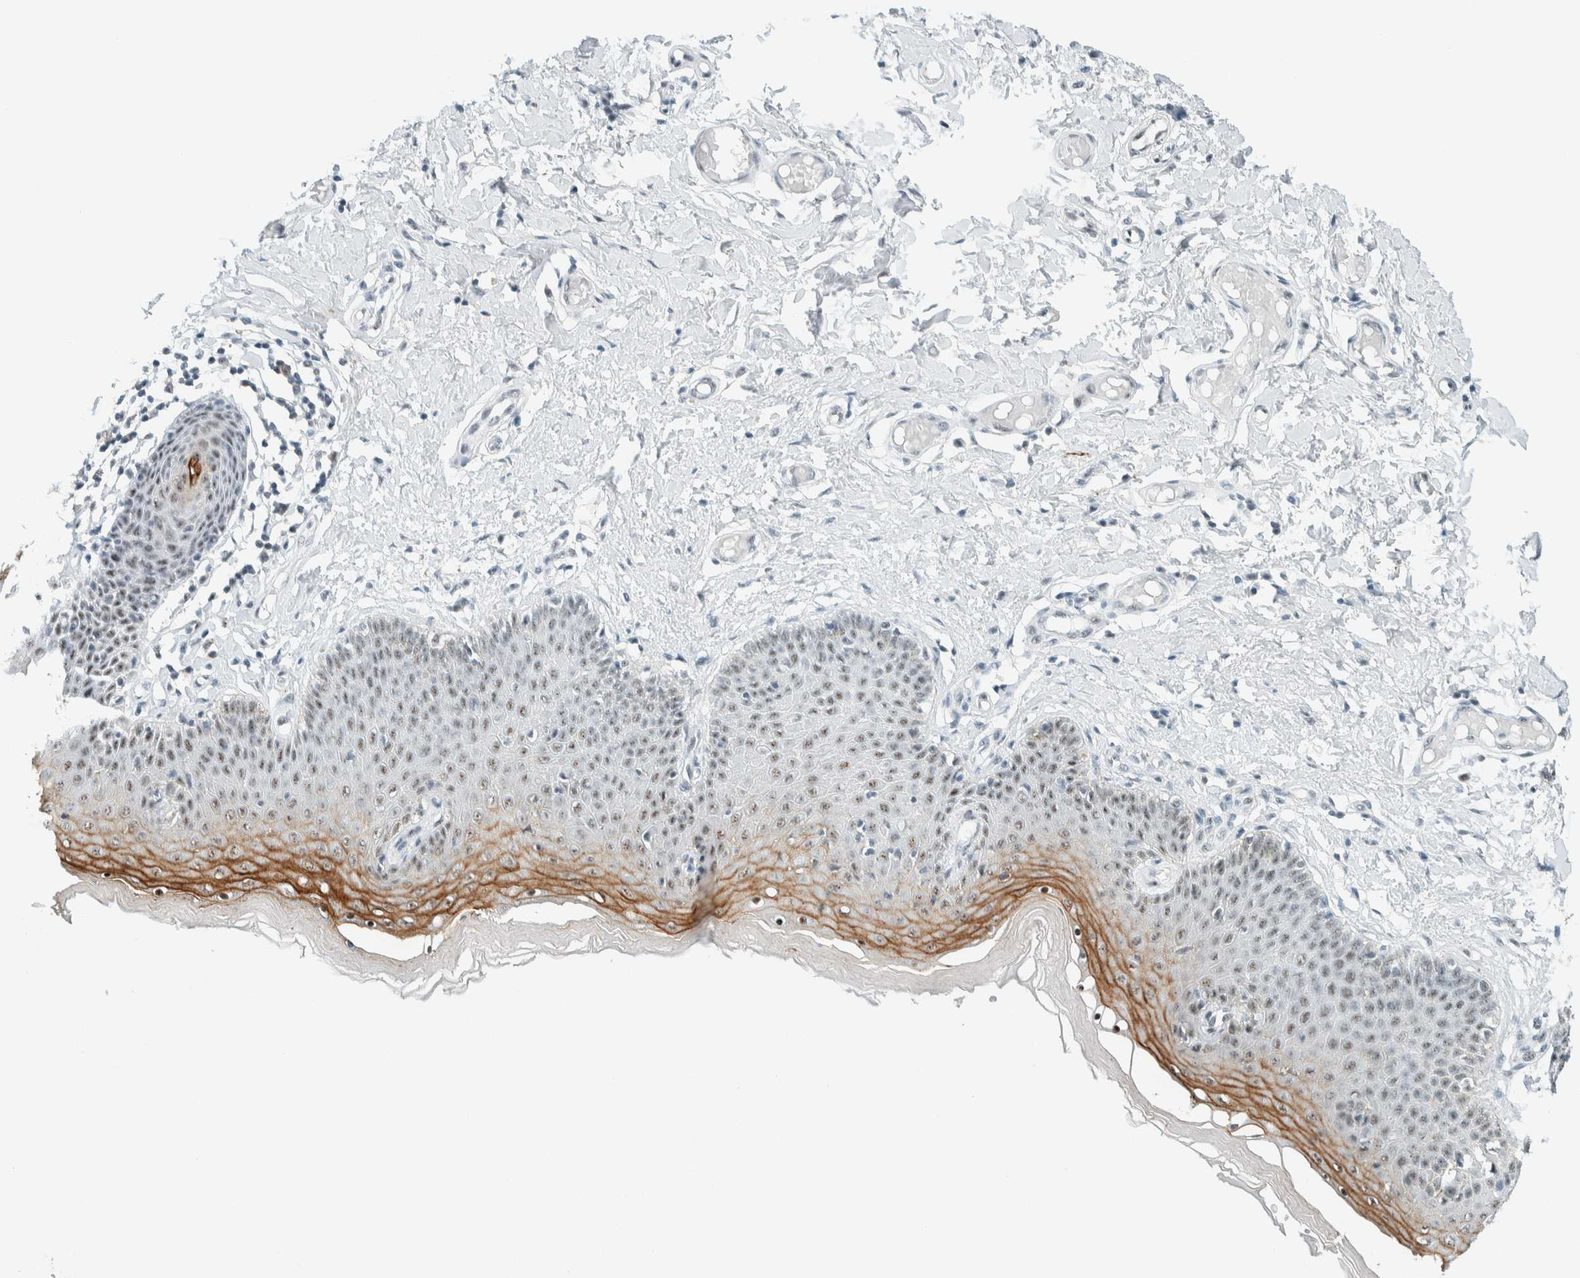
{"staining": {"intensity": "moderate", "quantity": ">75%", "location": "cytoplasmic/membranous,nuclear"}, "tissue": "skin", "cell_type": "Epidermal cells", "image_type": "normal", "snomed": [{"axis": "morphology", "description": "Normal tissue, NOS"}, {"axis": "topography", "description": "Vulva"}], "caption": "Brown immunohistochemical staining in unremarkable human skin demonstrates moderate cytoplasmic/membranous,nuclear expression in approximately >75% of epidermal cells.", "gene": "CYSRT1", "patient": {"sex": "female", "age": 66}}